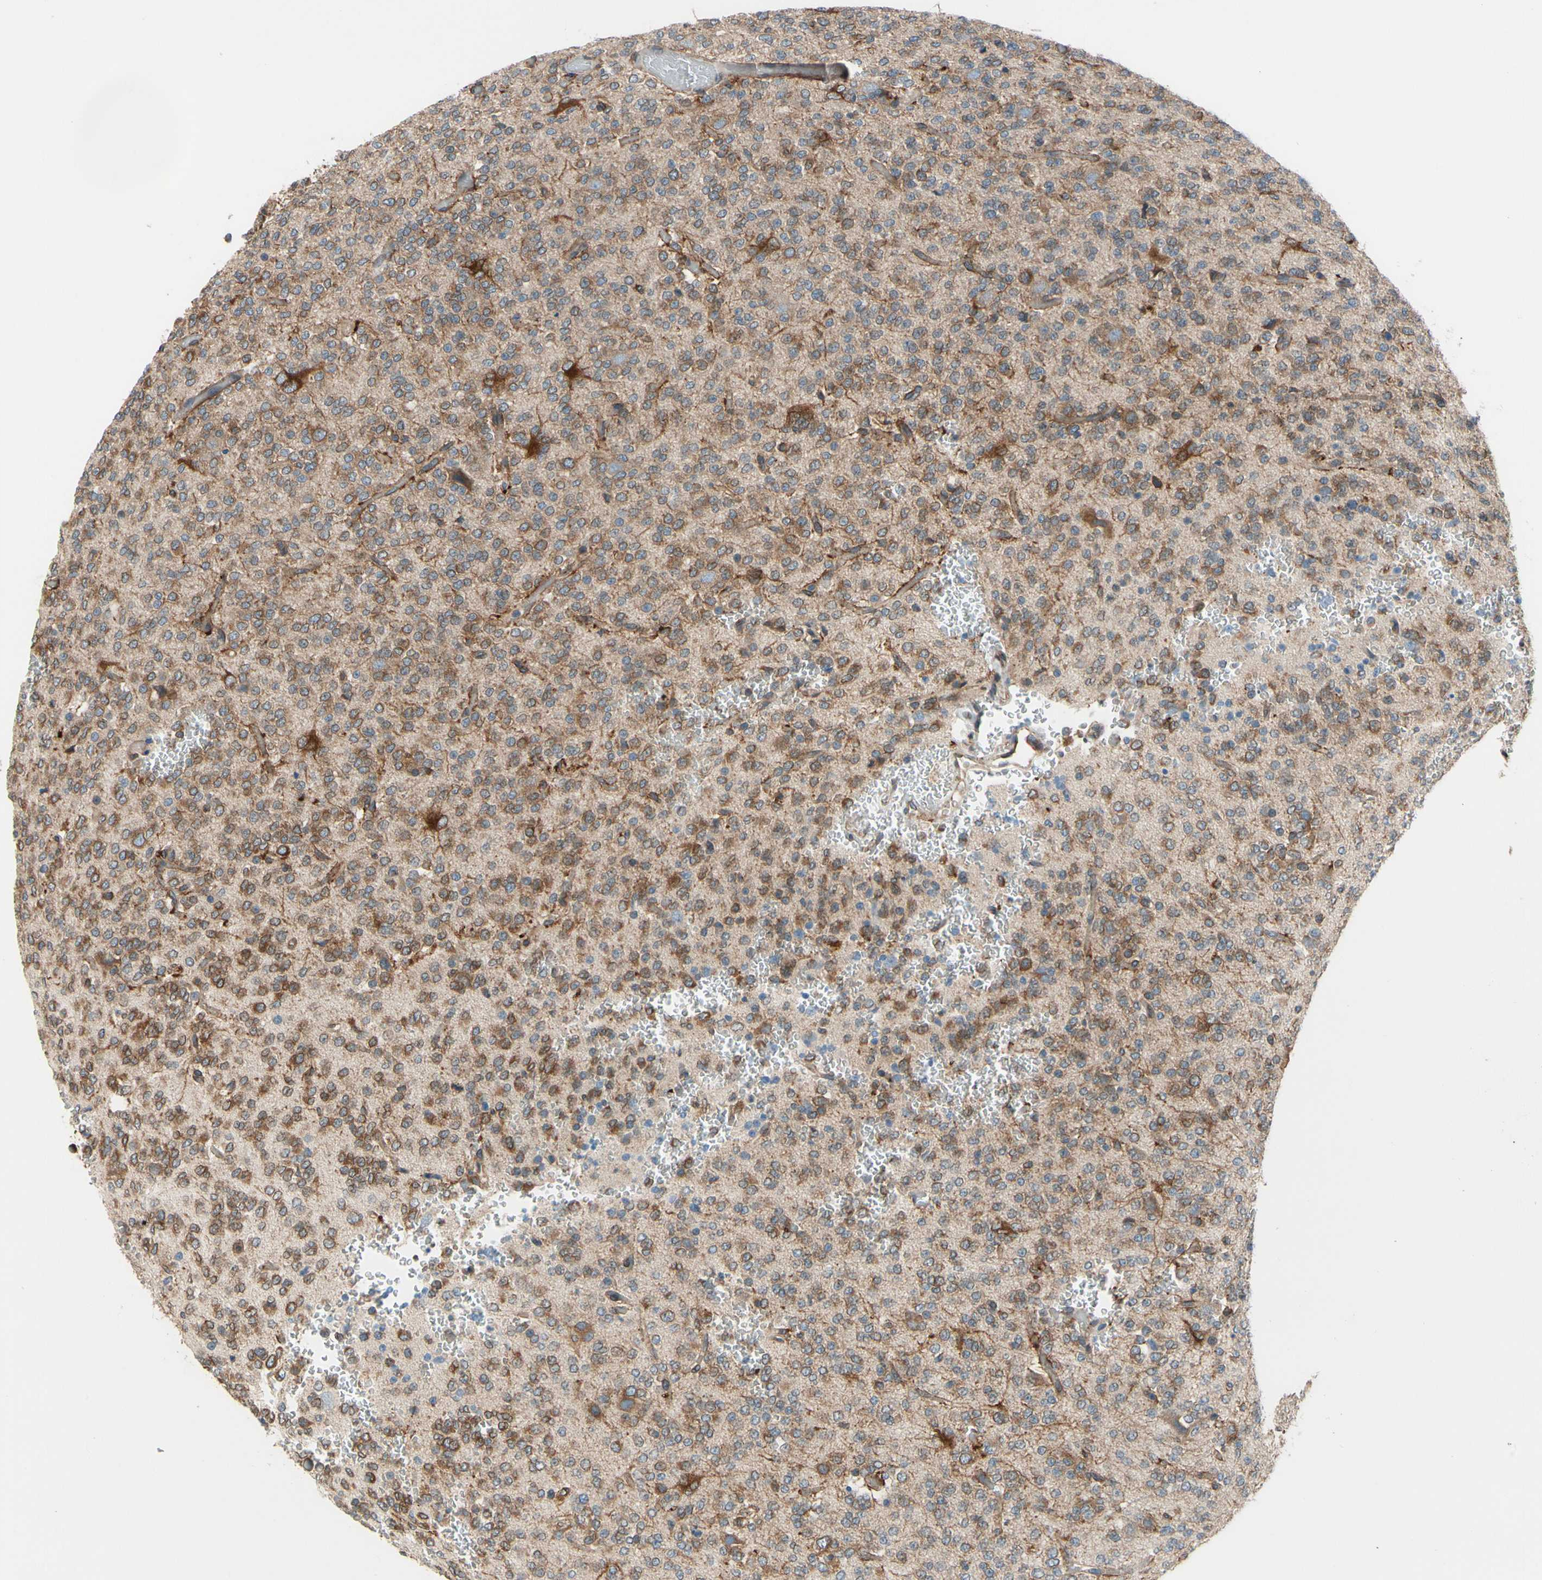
{"staining": {"intensity": "strong", "quantity": ">75%", "location": "cytoplasmic/membranous"}, "tissue": "glioma", "cell_type": "Tumor cells", "image_type": "cancer", "snomed": [{"axis": "morphology", "description": "Glioma, malignant, Low grade"}, {"axis": "topography", "description": "Brain"}], "caption": "Immunohistochemistry (DAB (3,3'-diaminobenzidine)) staining of human glioma displays strong cytoplasmic/membranous protein staining in about >75% of tumor cells.", "gene": "CLCC1", "patient": {"sex": "male", "age": 38}}